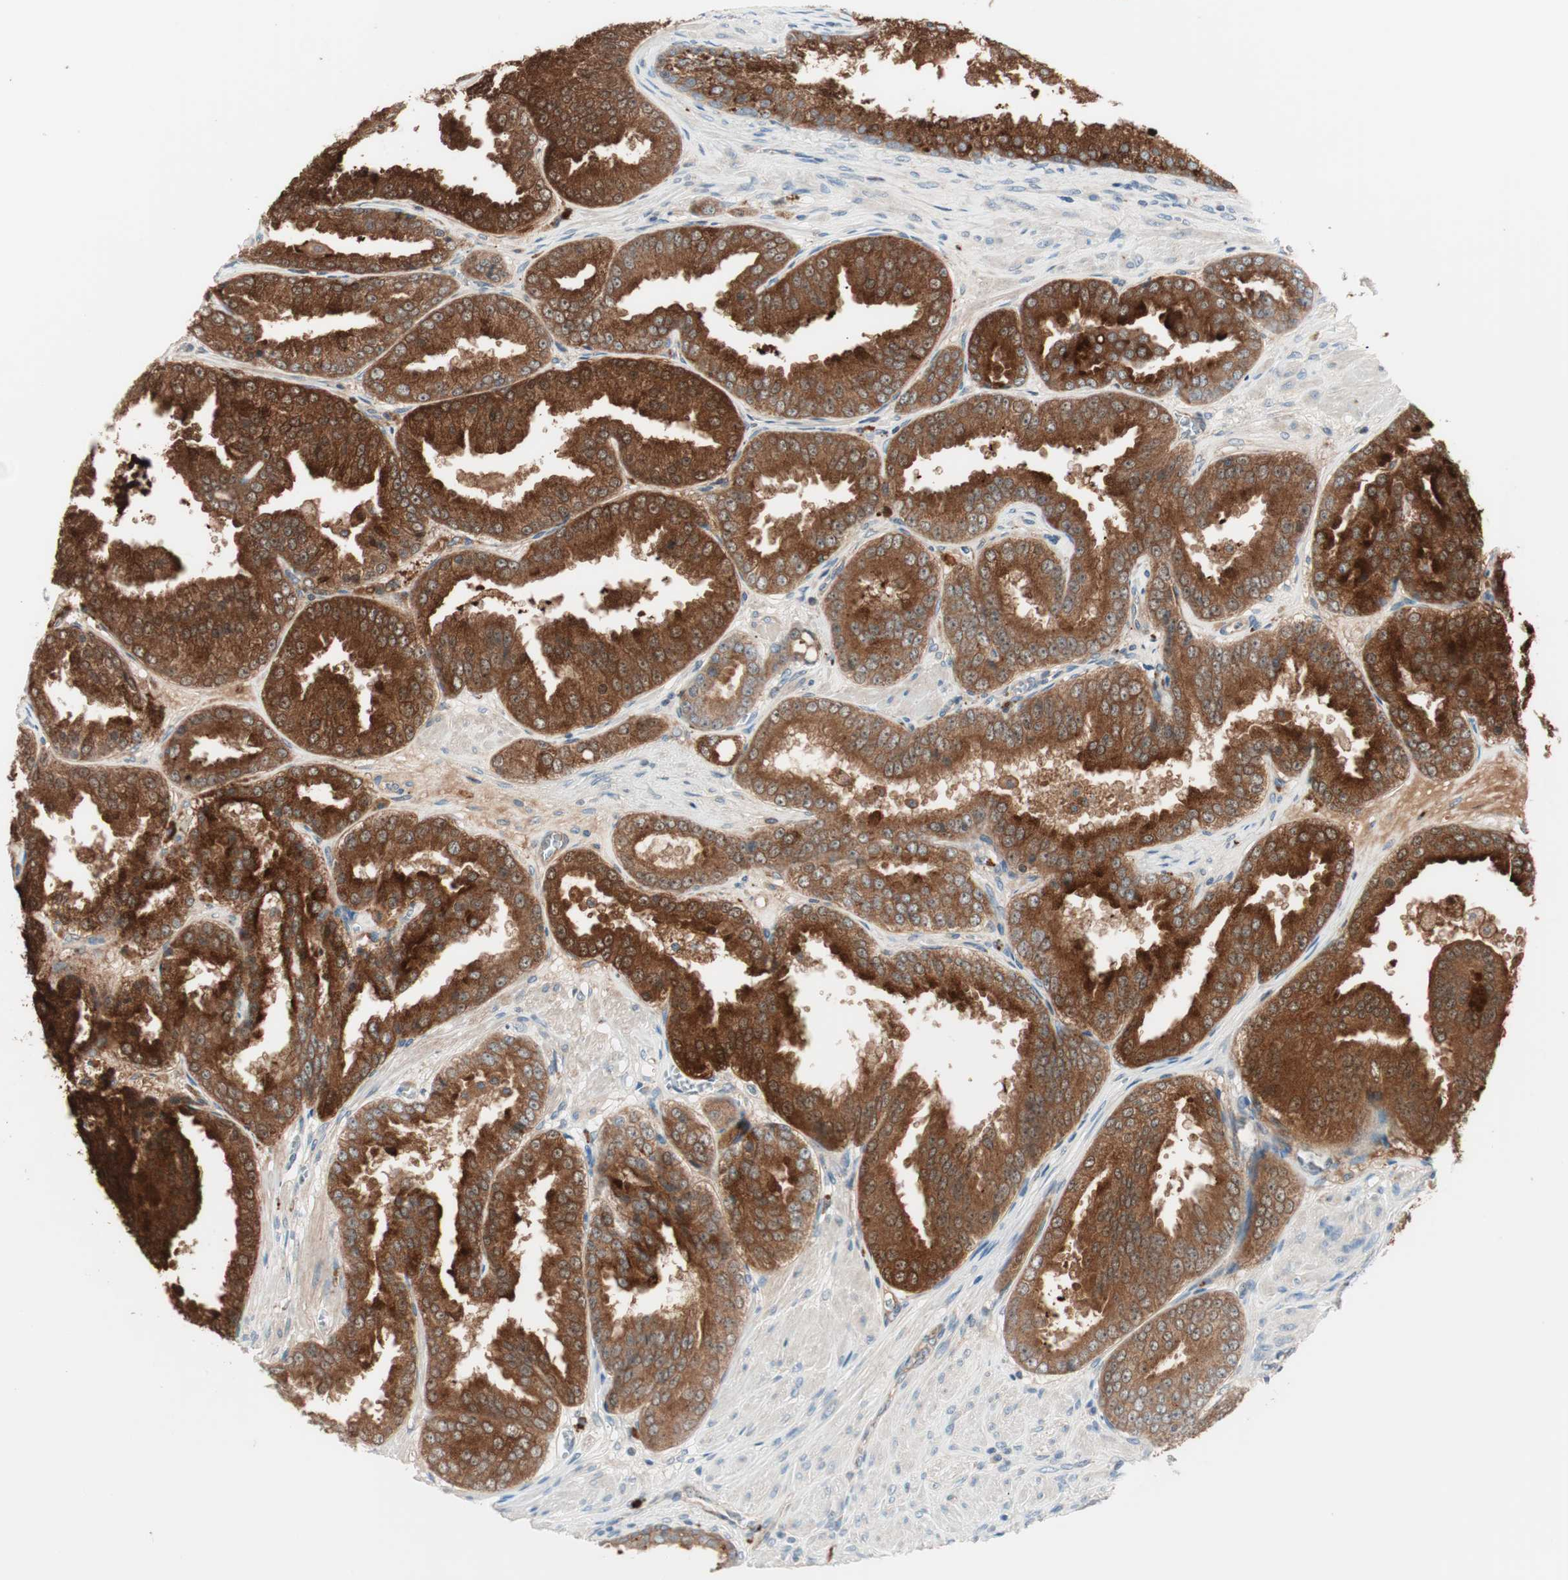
{"staining": {"intensity": "strong", "quantity": ">75%", "location": "cytoplasmic/membranous"}, "tissue": "prostate cancer", "cell_type": "Tumor cells", "image_type": "cancer", "snomed": [{"axis": "morphology", "description": "Adenocarcinoma, High grade"}, {"axis": "topography", "description": "Prostate"}], "caption": "Immunohistochemistry (IHC) (DAB (3,3'-diaminobenzidine)) staining of prostate adenocarcinoma (high-grade) exhibits strong cytoplasmic/membranous protein positivity in about >75% of tumor cells.", "gene": "FGFR4", "patient": {"sex": "male", "age": 61}}